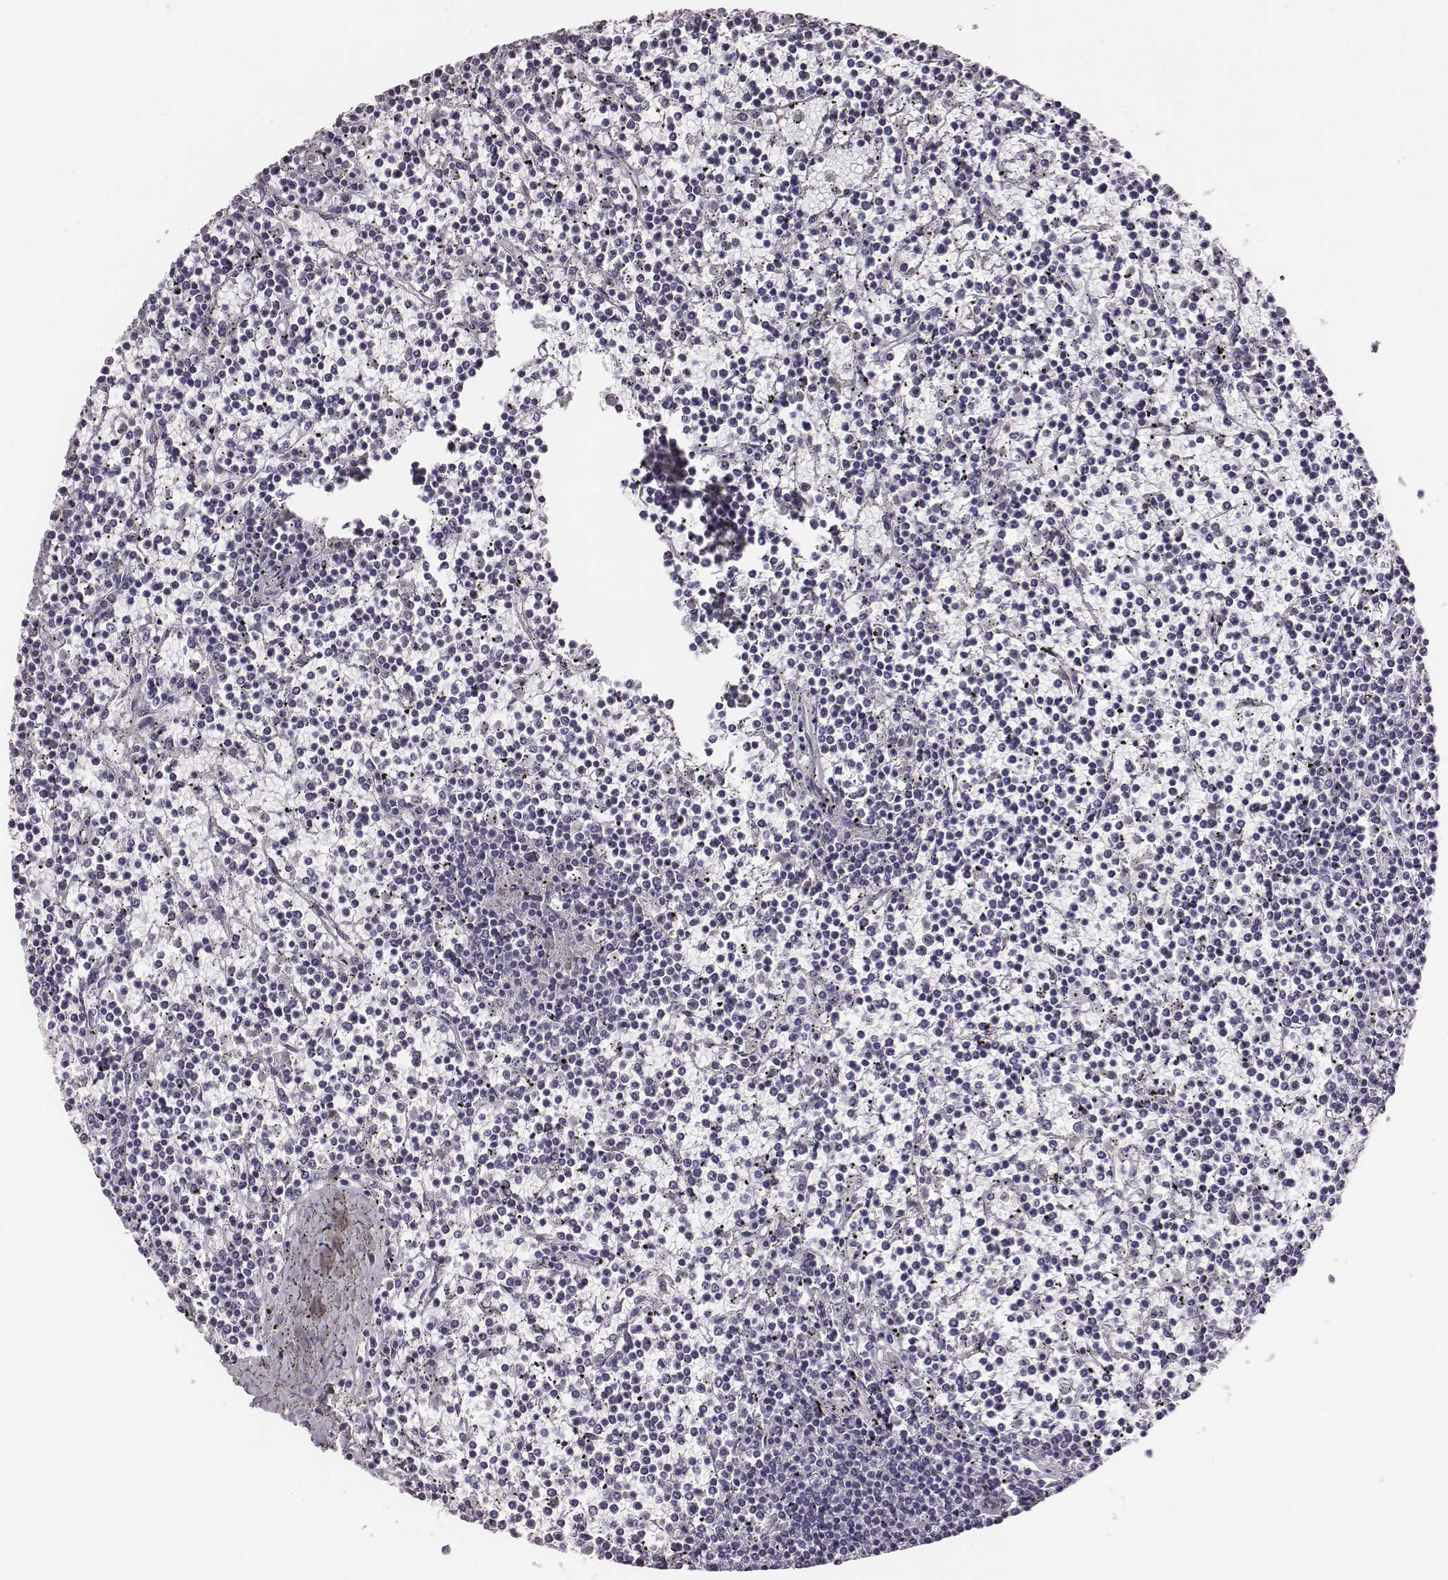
{"staining": {"intensity": "negative", "quantity": "none", "location": "none"}, "tissue": "lymphoma", "cell_type": "Tumor cells", "image_type": "cancer", "snomed": [{"axis": "morphology", "description": "Malignant lymphoma, non-Hodgkin's type, Low grade"}, {"axis": "topography", "description": "Spleen"}], "caption": "Tumor cells are negative for brown protein staining in lymphoma.", "gene": "GUCA1A", "patient": {"sex": "female", "age": 19}}